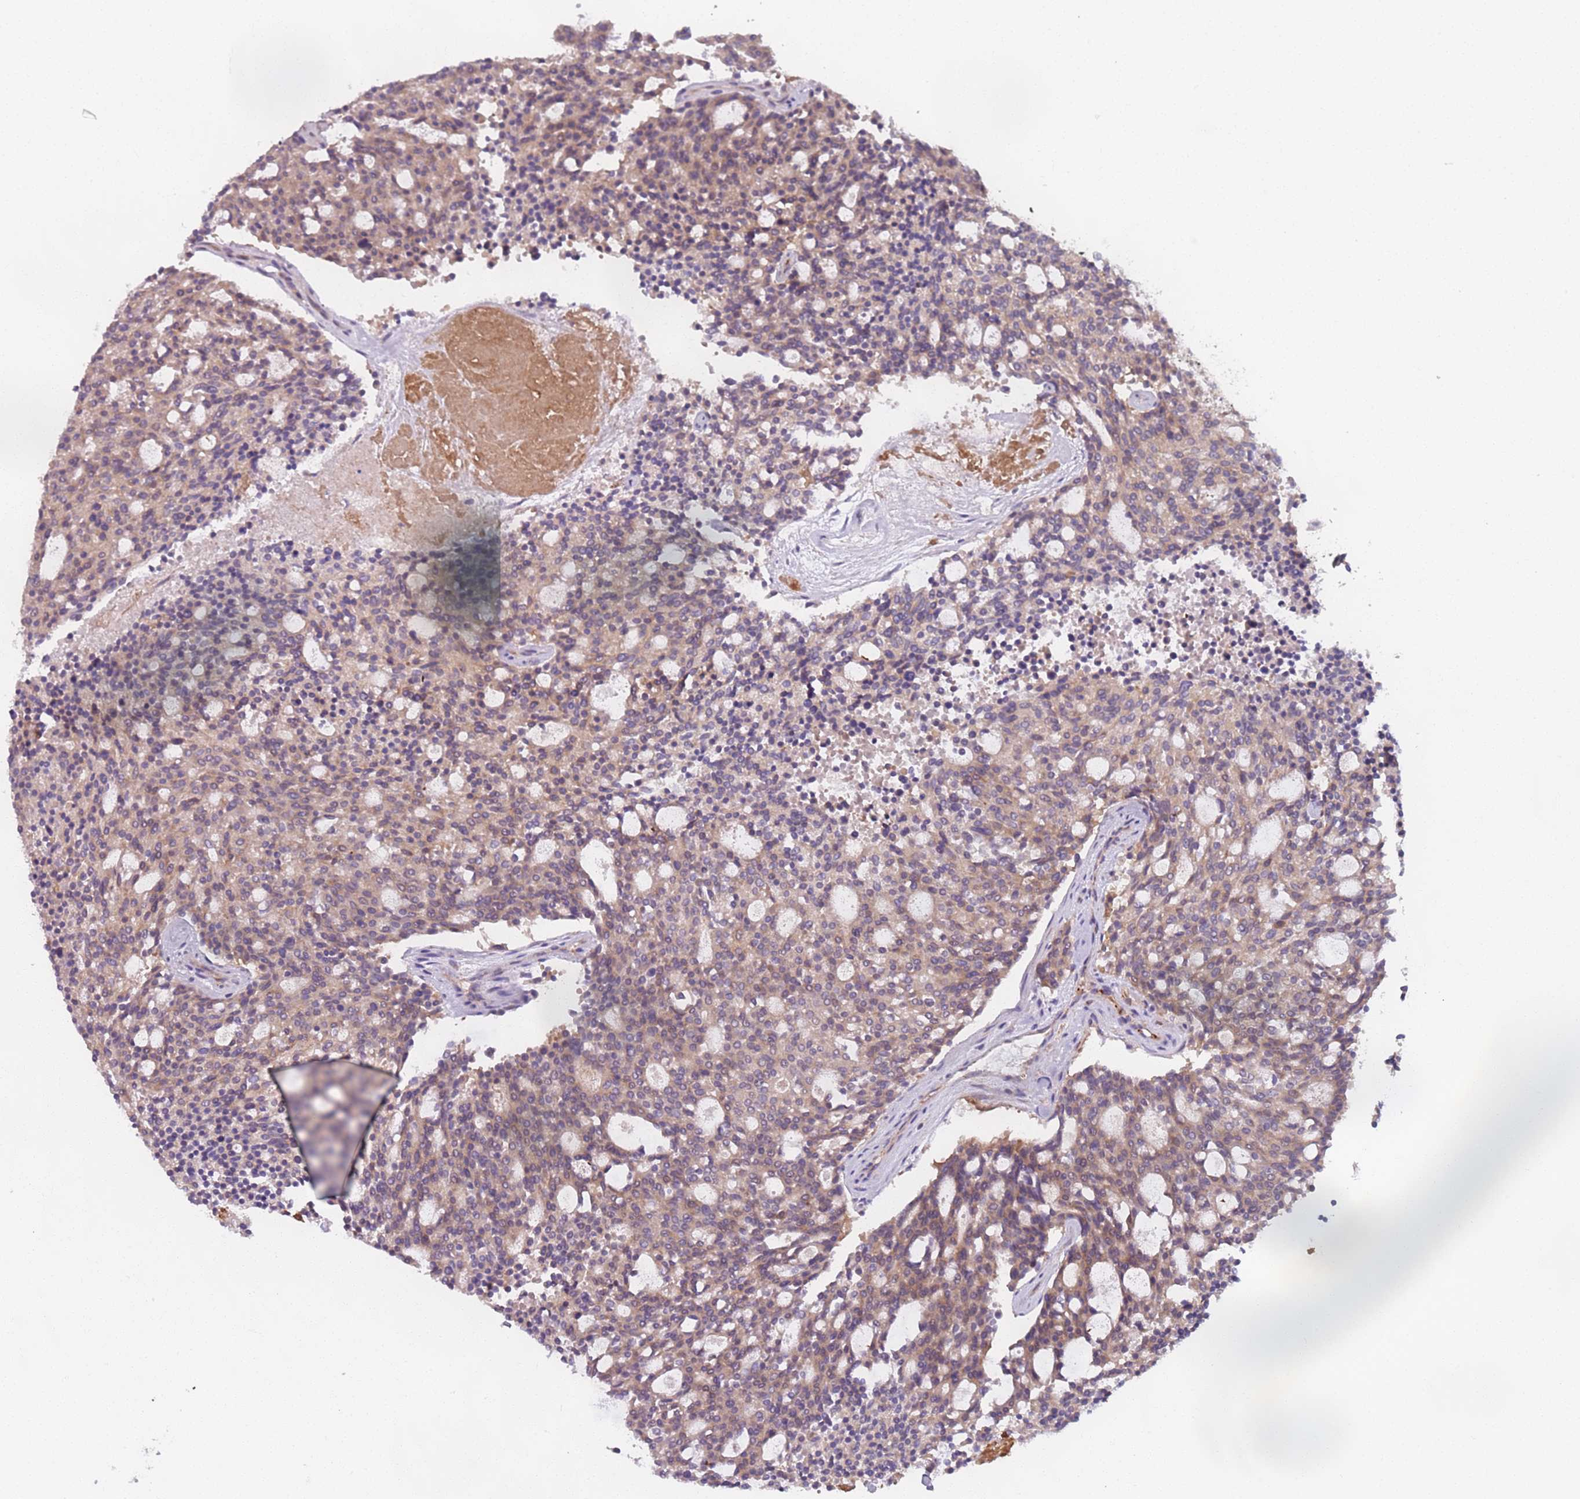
{"staining": {"intensity": "weak", "quantity": ">75%", "location": "cytoplasmic/membranous"}, "tissue": "carcinoid", "cell_type": "Tumor cells", "image_type": "cancer", "snomed": [{"axis": "morphology", "description": "Carcinoid, malignant, NOS"}, {"axis": "topography", "description": "Pancreas"}], "caption": "Immunohistochemical staining of carcinoid reveals low levels of weak cytoplasmic/membranous staining in approximately >75% of tumor cells.", "gene": "AKTIP", "patient": {"sex": "female", "age": 54}}